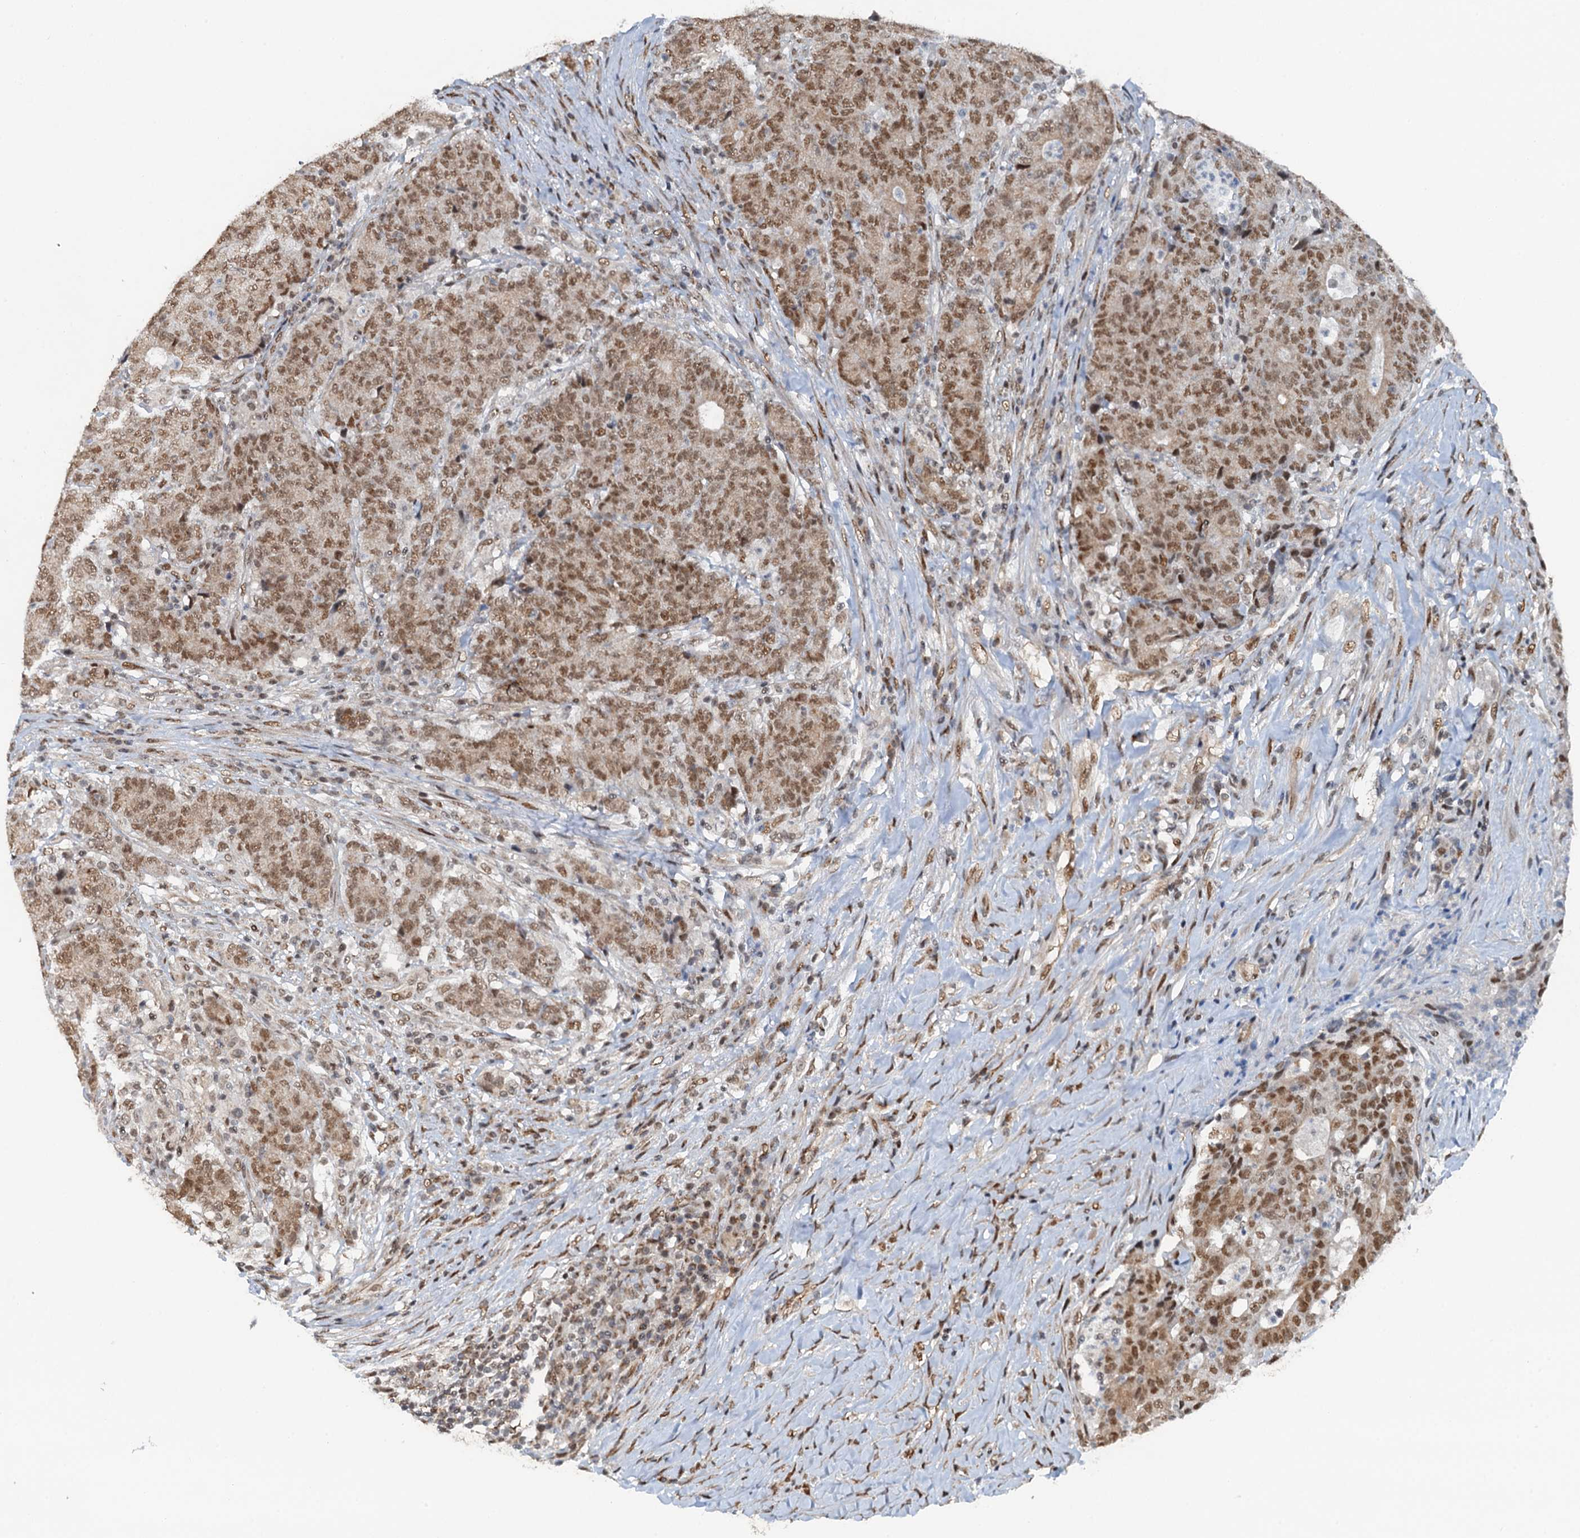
{"staining": {"intensity": "moderate", "quantity": ">75%", "location": "cytoplasmic/membranous,nuclear"}, "tissue": "colorectal cancer", "cell_type": "Tumor cells", "image_type": "cancer", "snomed": [{"axis": "morphology", "description": "Adenocarcinoma, NOS"}, {"axis": "topography", "description": "Colon"}], "caption": "Protein staining of colorectal cancer tissue exhibits moderate cytoplasmic/membranous and nuclear expression in about >75% of tumor cells.", "gene": "CFDP1", "patient": {"sex": "female", "age": 75}}